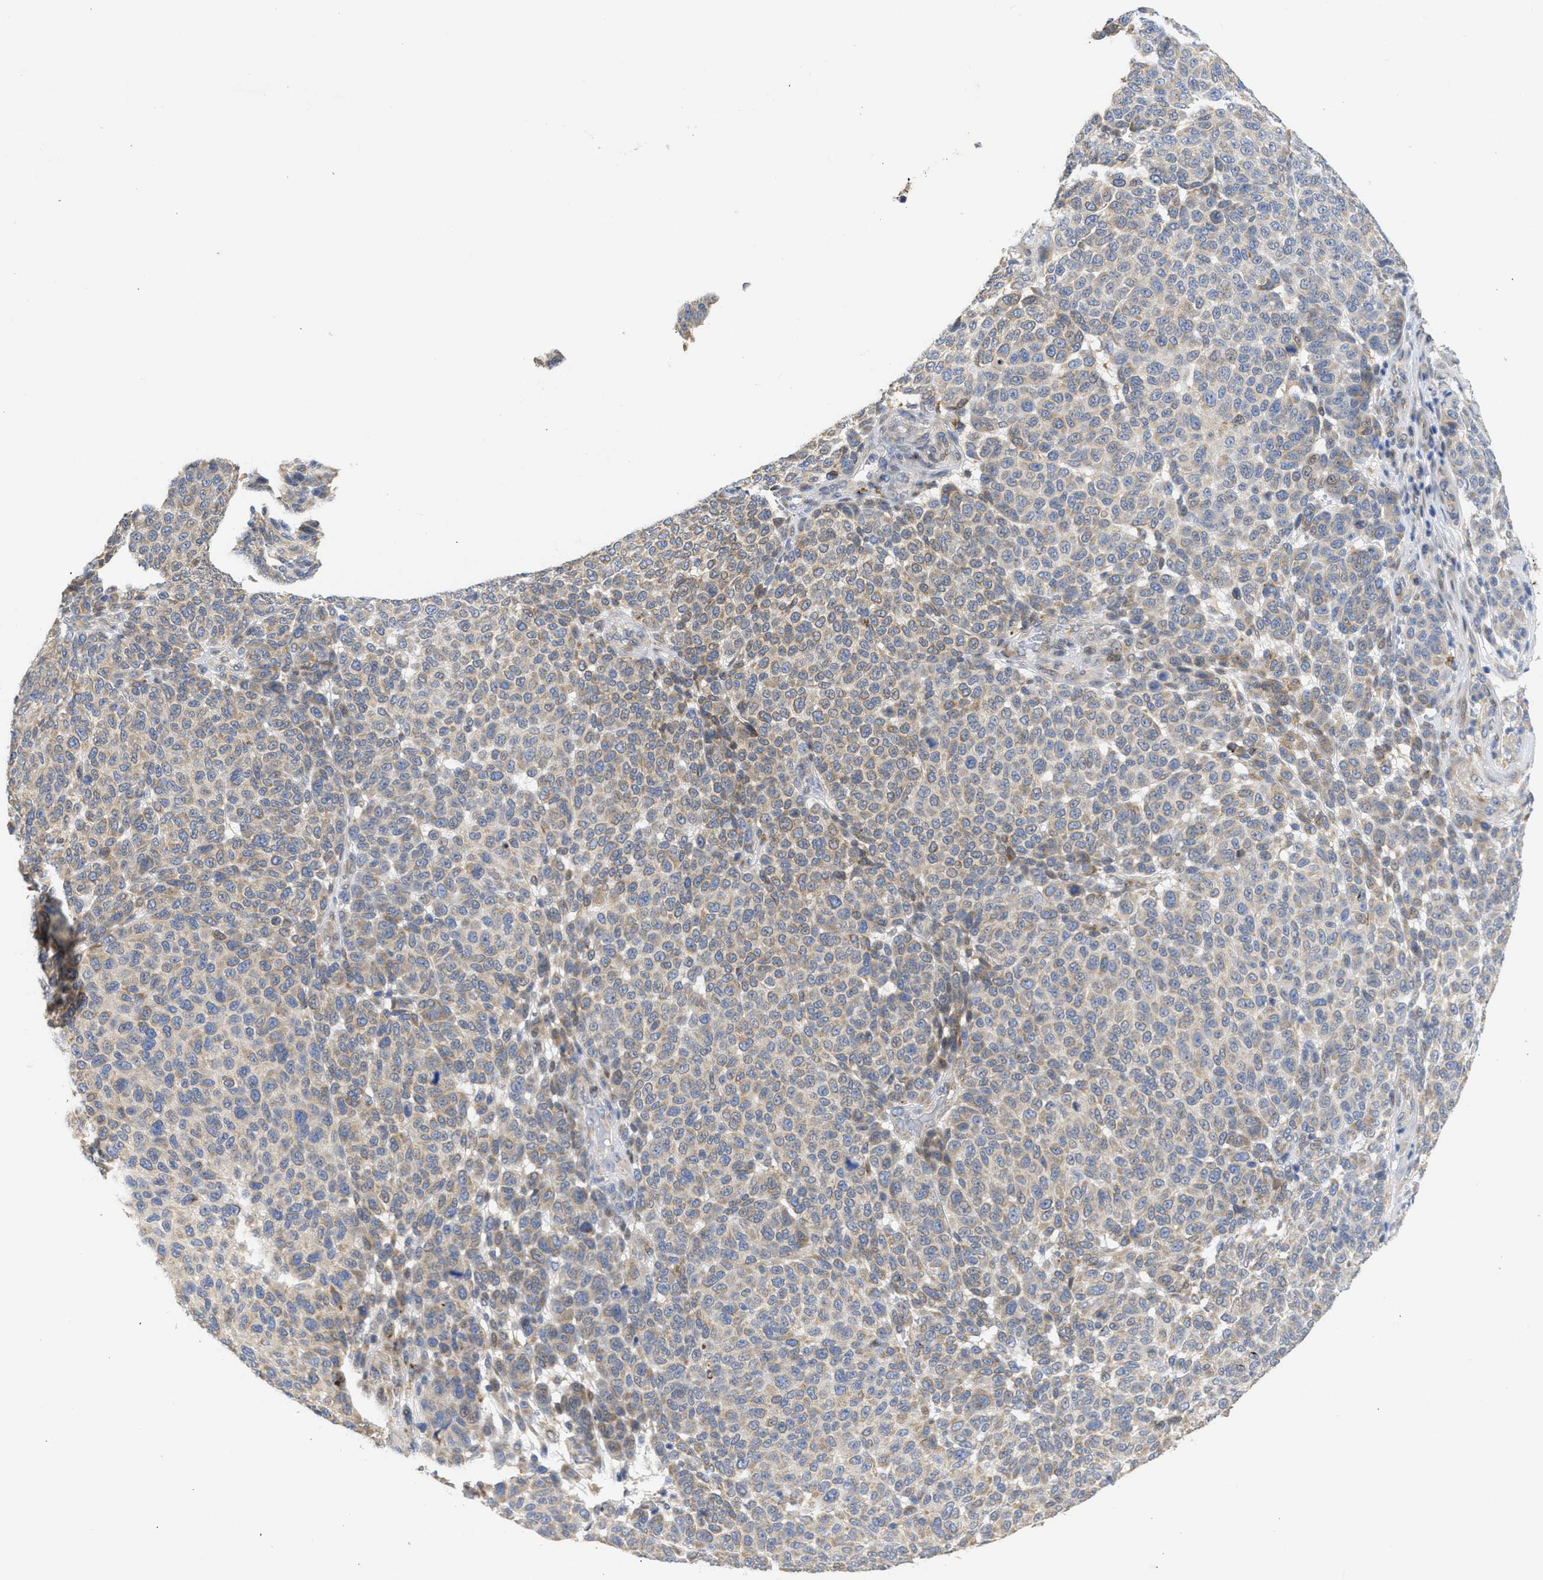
{"staining": {"intensity": "weak", "quantity": "<25%", "location": "cytoplasmic/membranous"}, "tissue": "melanoma", "cell_type": "Tumor cells", "image_type": "cancer", "snomed": [{"axis": "morphology", "description": "Malignant melanoma, NOS"}, {"axis": "topography", "description": "Skin"}], "caption": "A micrograph of human melanoma is negative for staining in tumor cells.", "gene": "TMED1", "patient": {"sex": "male", "age": 59}}